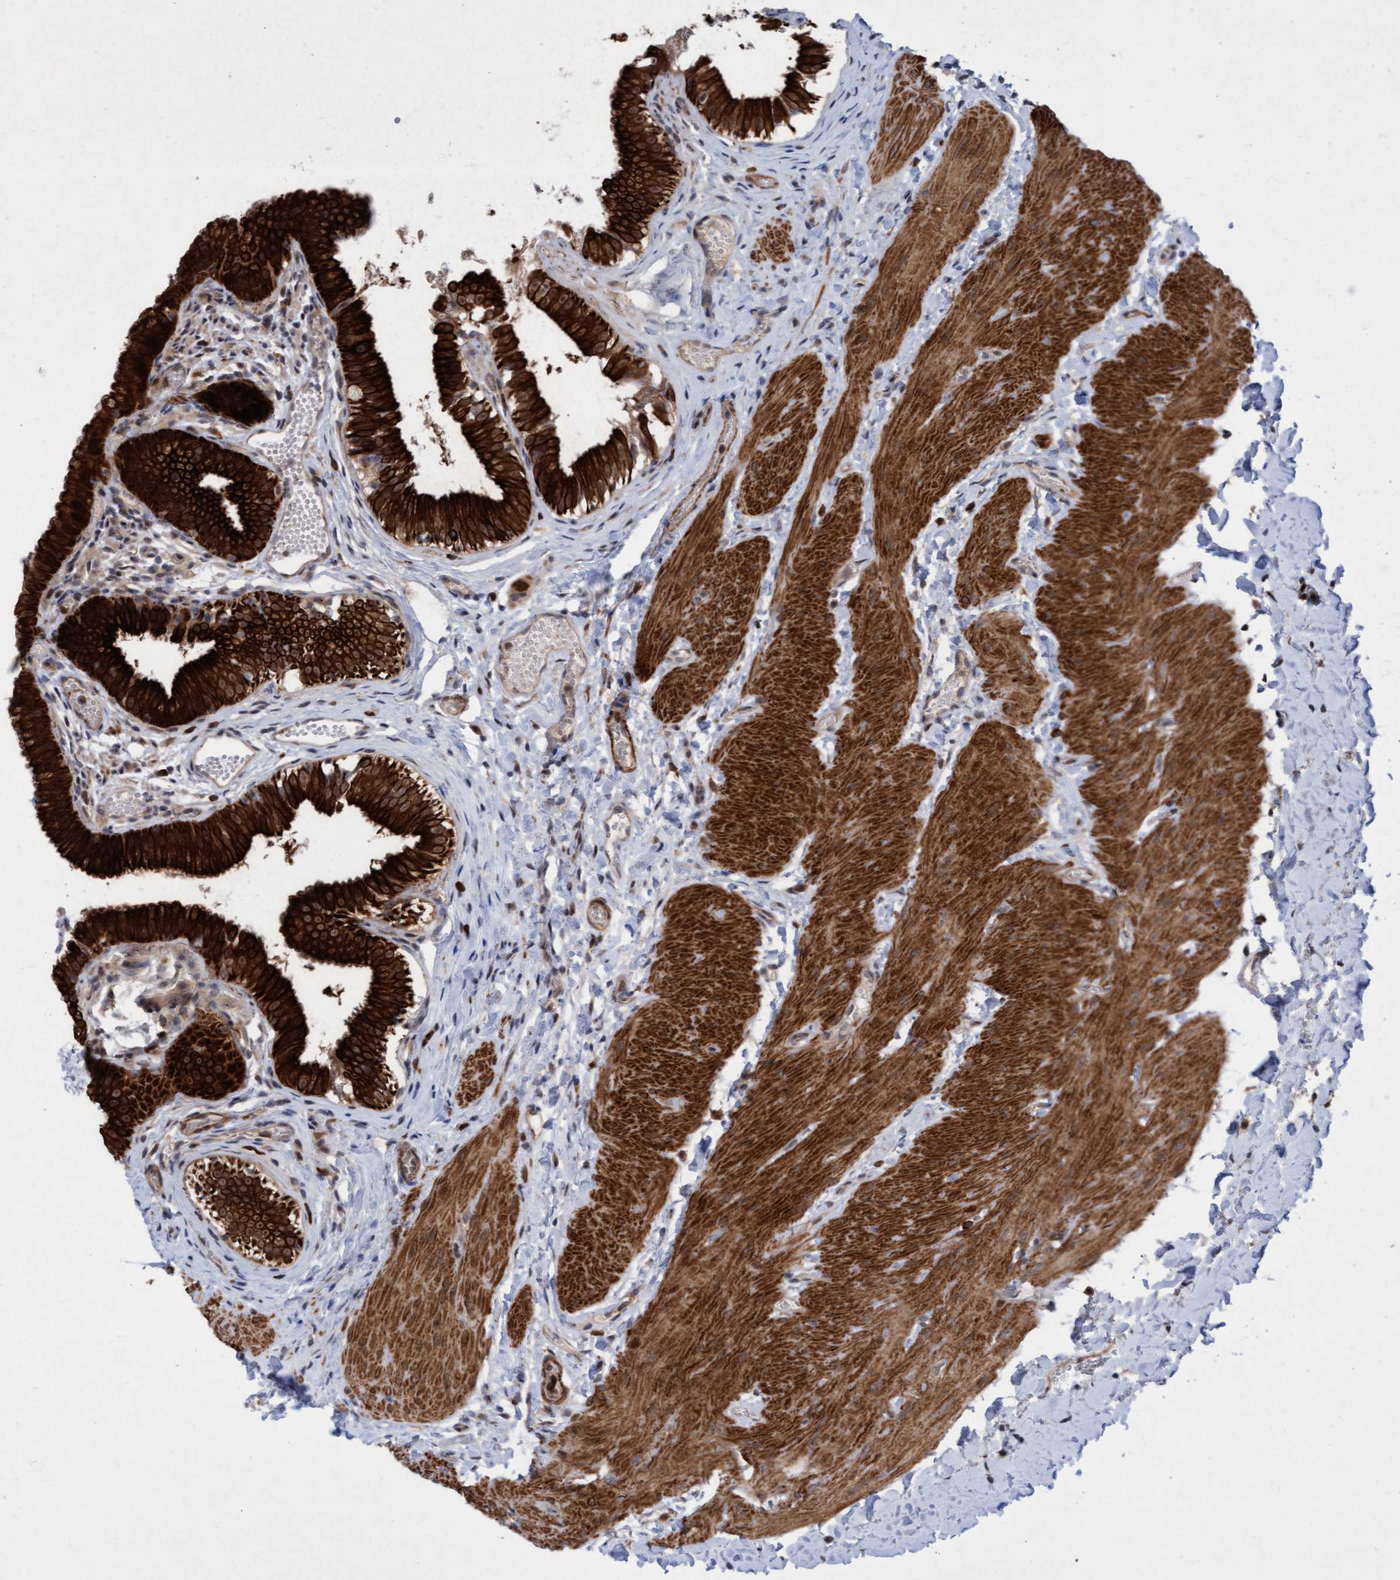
{"staining": {"intensity": "strong", "quantity": ">75%", "location": "cytoplasmic/membranous"}, "tissue": "gallbladder", "cell_type": "Glandular cells", "image_type": "normal", "snomed": [{"axis": "morphology", "description": "Normal tissue, NOS"}, {"axis": "topography", "description": "Gallbladder"}], "caption": "Gallbladder was stained to show a protein in brown. There is high levels of strong cytoplasmic/membranous expression in approximately >75% of glandular cells. (DAB (3,3'-diaminobenzidine) IHC, brown staining for protein, blue staining for nuclei).", "gene": "RAP1GAP2", "patient": {"sex": "female", "age": 26}}